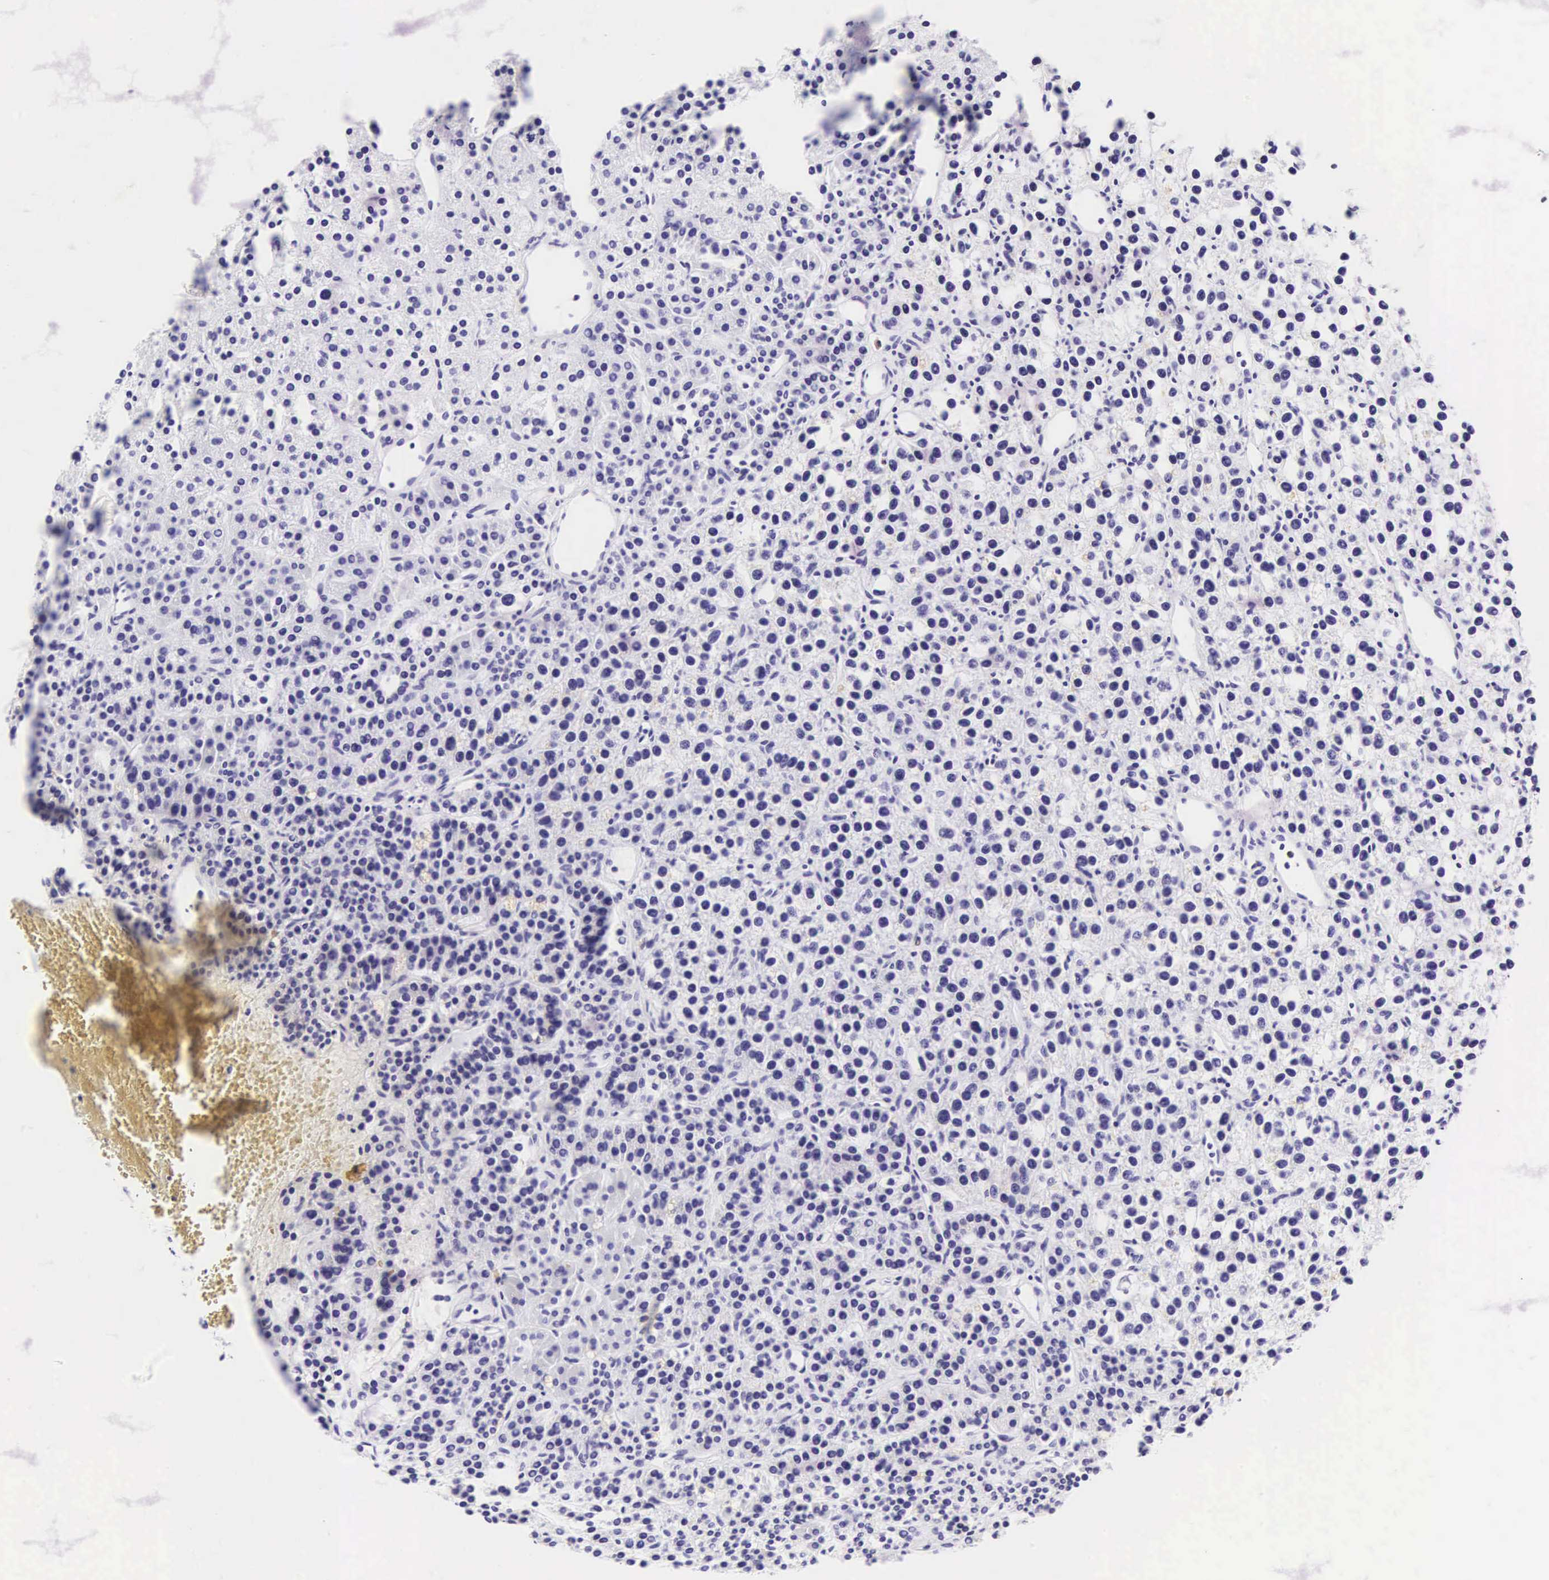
{"staining": {"intensity": "negative", "quantity": "none", "location": "none"}, "tissue": "parathyroid gland", "cell_type": "Glandular cells", "image_type": "normal", "snomed": [{"axis": "morphology", "description": "Normal tissue, NOS"}, {"axis": "topography", "description": "Parathyroid gland"}], "caption": "Image shows no protein staining in glandular cells of benign parathyroid gland. The staining is performed using DAB brown chromogen with nuclei counter-stained in using hematoxylin.", "gene": "CD1A", "patient": {"sex": "female", "age": 64}}